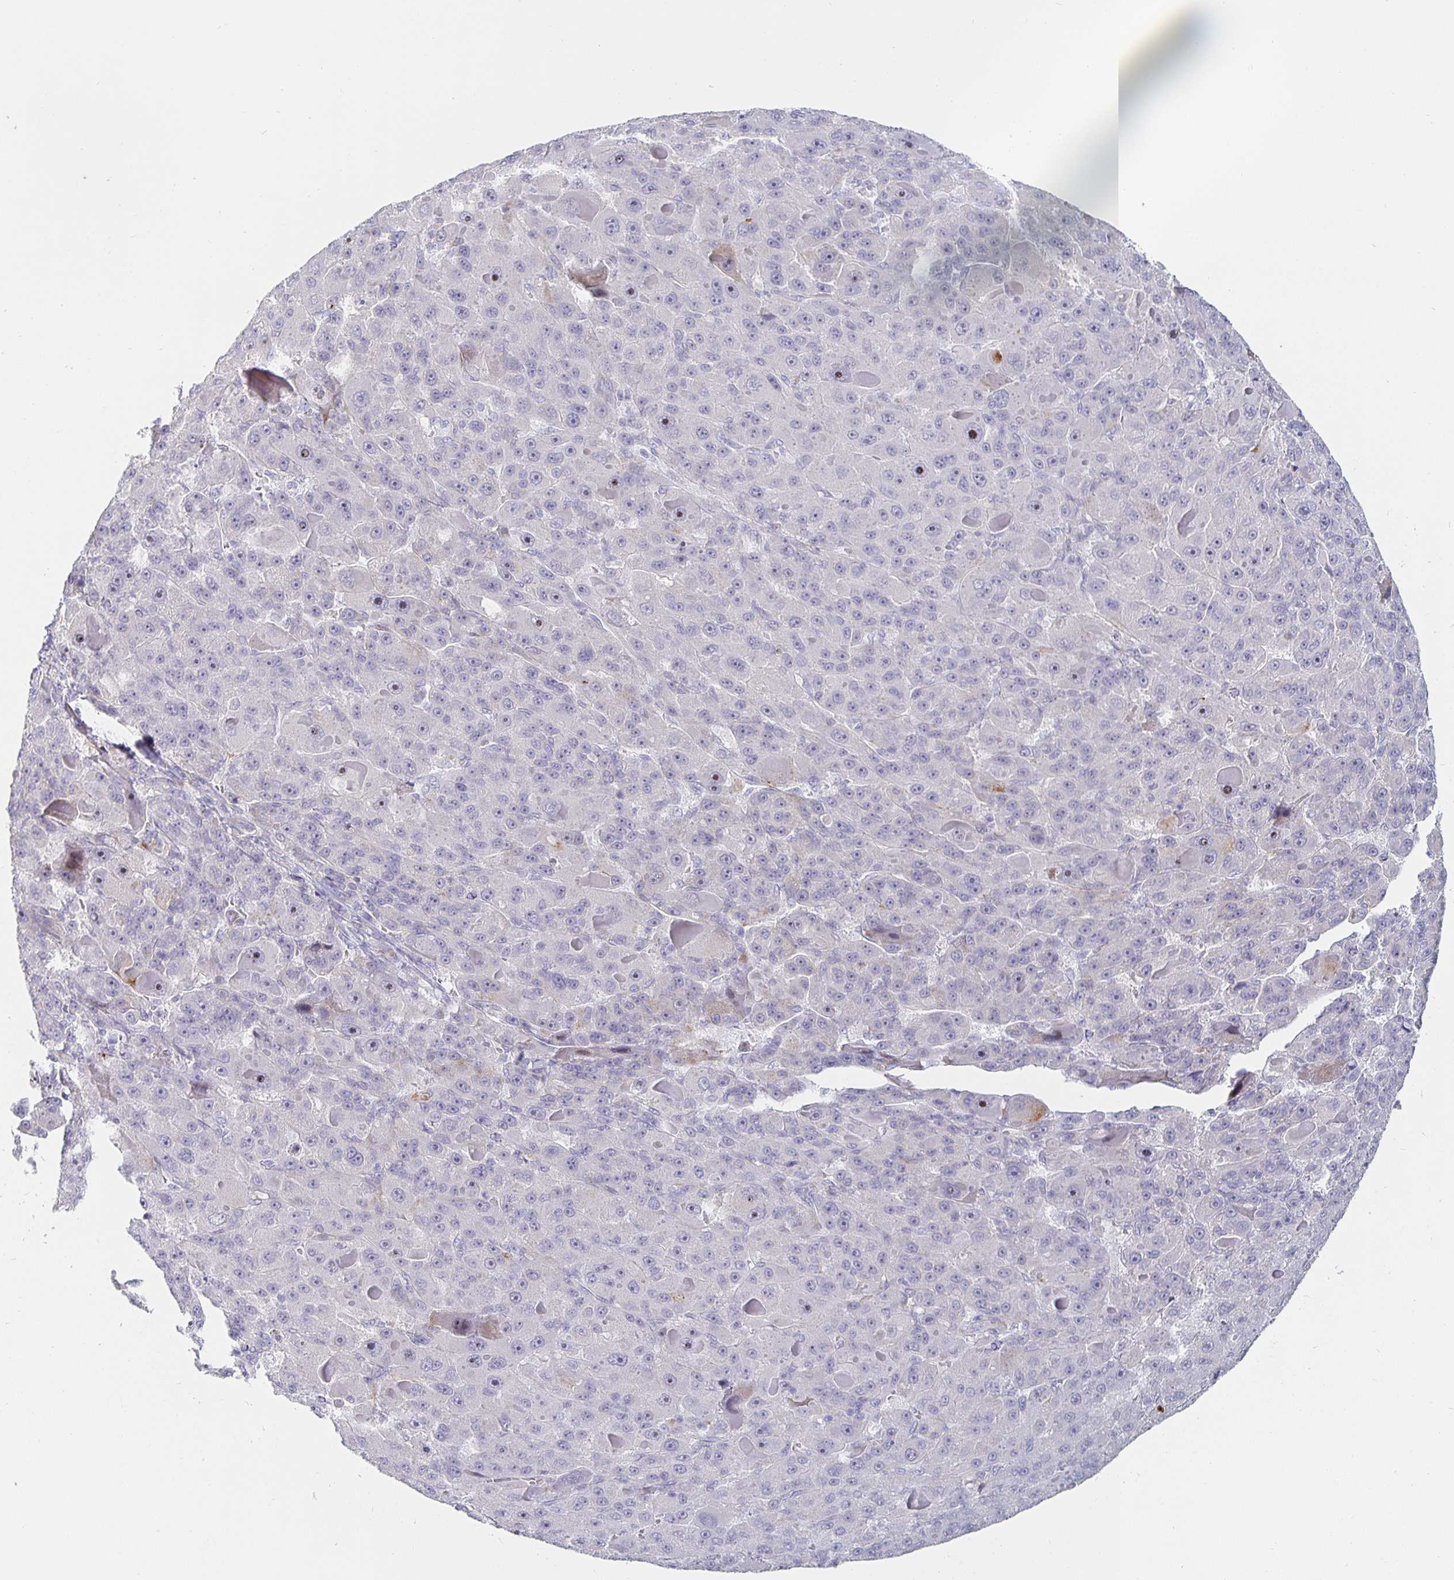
{"staining": {"intensity": "negative", "quantity": "none", "location": "none"}, "tissue": "liver cancer", "cell_type": "Tumor cells", "image_type": "cancer", "snomed": [{"axis": "morphology", "description": "Carcinoma, Hepatocellular, NOS"}, {"axis": "topography", "description": "Liver"}], "caption": "Immunohistochemistry of liver cancer (hepatocellular carcinoma) shows no staining in tumor cells.", "gene": "S100G", "patient": {"sex": "male", "age": 76}}